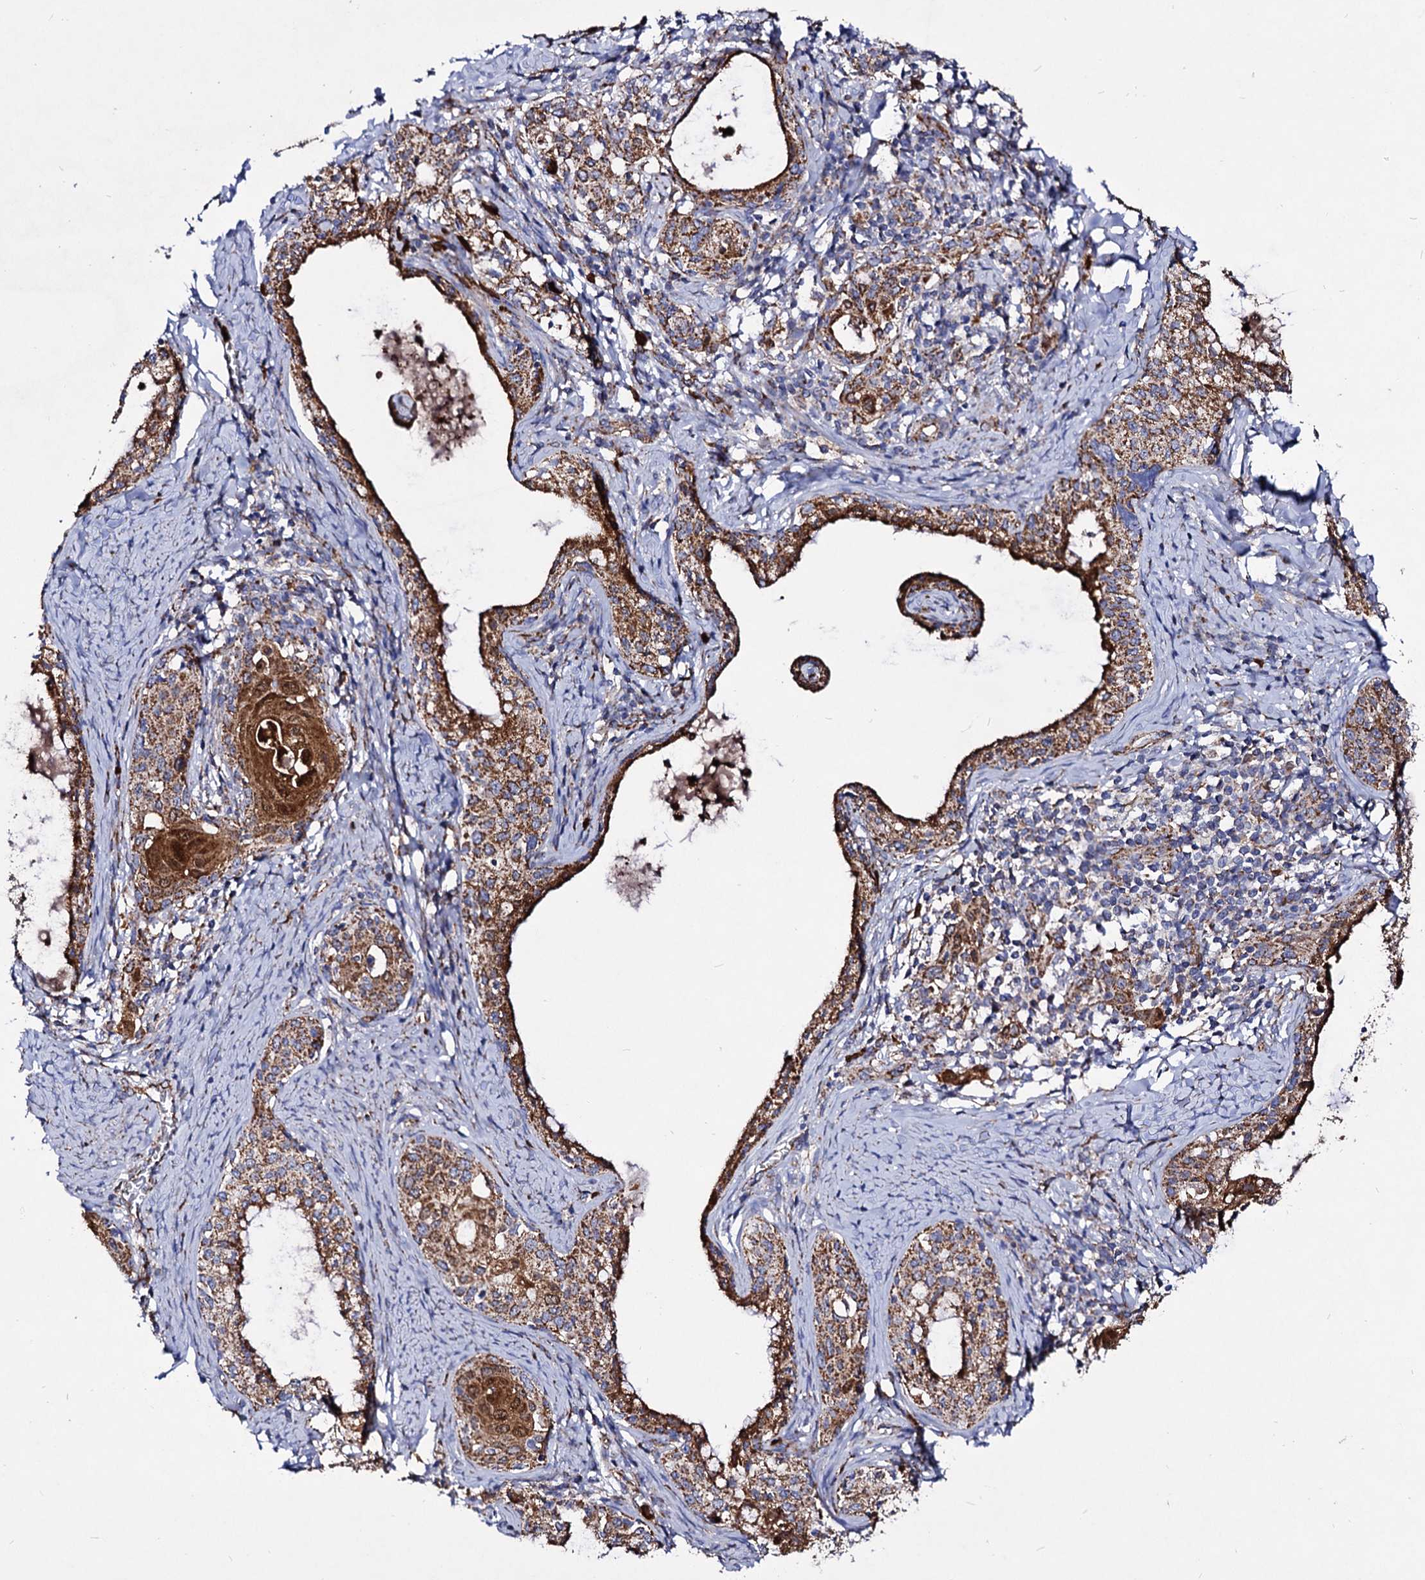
{"staining": {"intensity": "moderate", "quantity": ">75%", "location": "cytoplasmic/membranous"}, "tissue": "cervical cancer", "cell_type": "Tumor cells", "image_type": "cancer", "snomed": [{"axis": "morphology", "description": "Squamous cell carcinoma, NOS"}, {"axis": "morphology", "description": "Adenocarcinoma, NOS"}, {"axis": "topography", "description": "Cervix"}], "caption": "Brown immunohistochemical staining in human adenocarcinoma (cervical) shows moderate cytoplasmic/membranous expression in approximately >75% of tumor cells.", "gene": "ACAD9", "patient": {"sex": "female", "age": 52}}